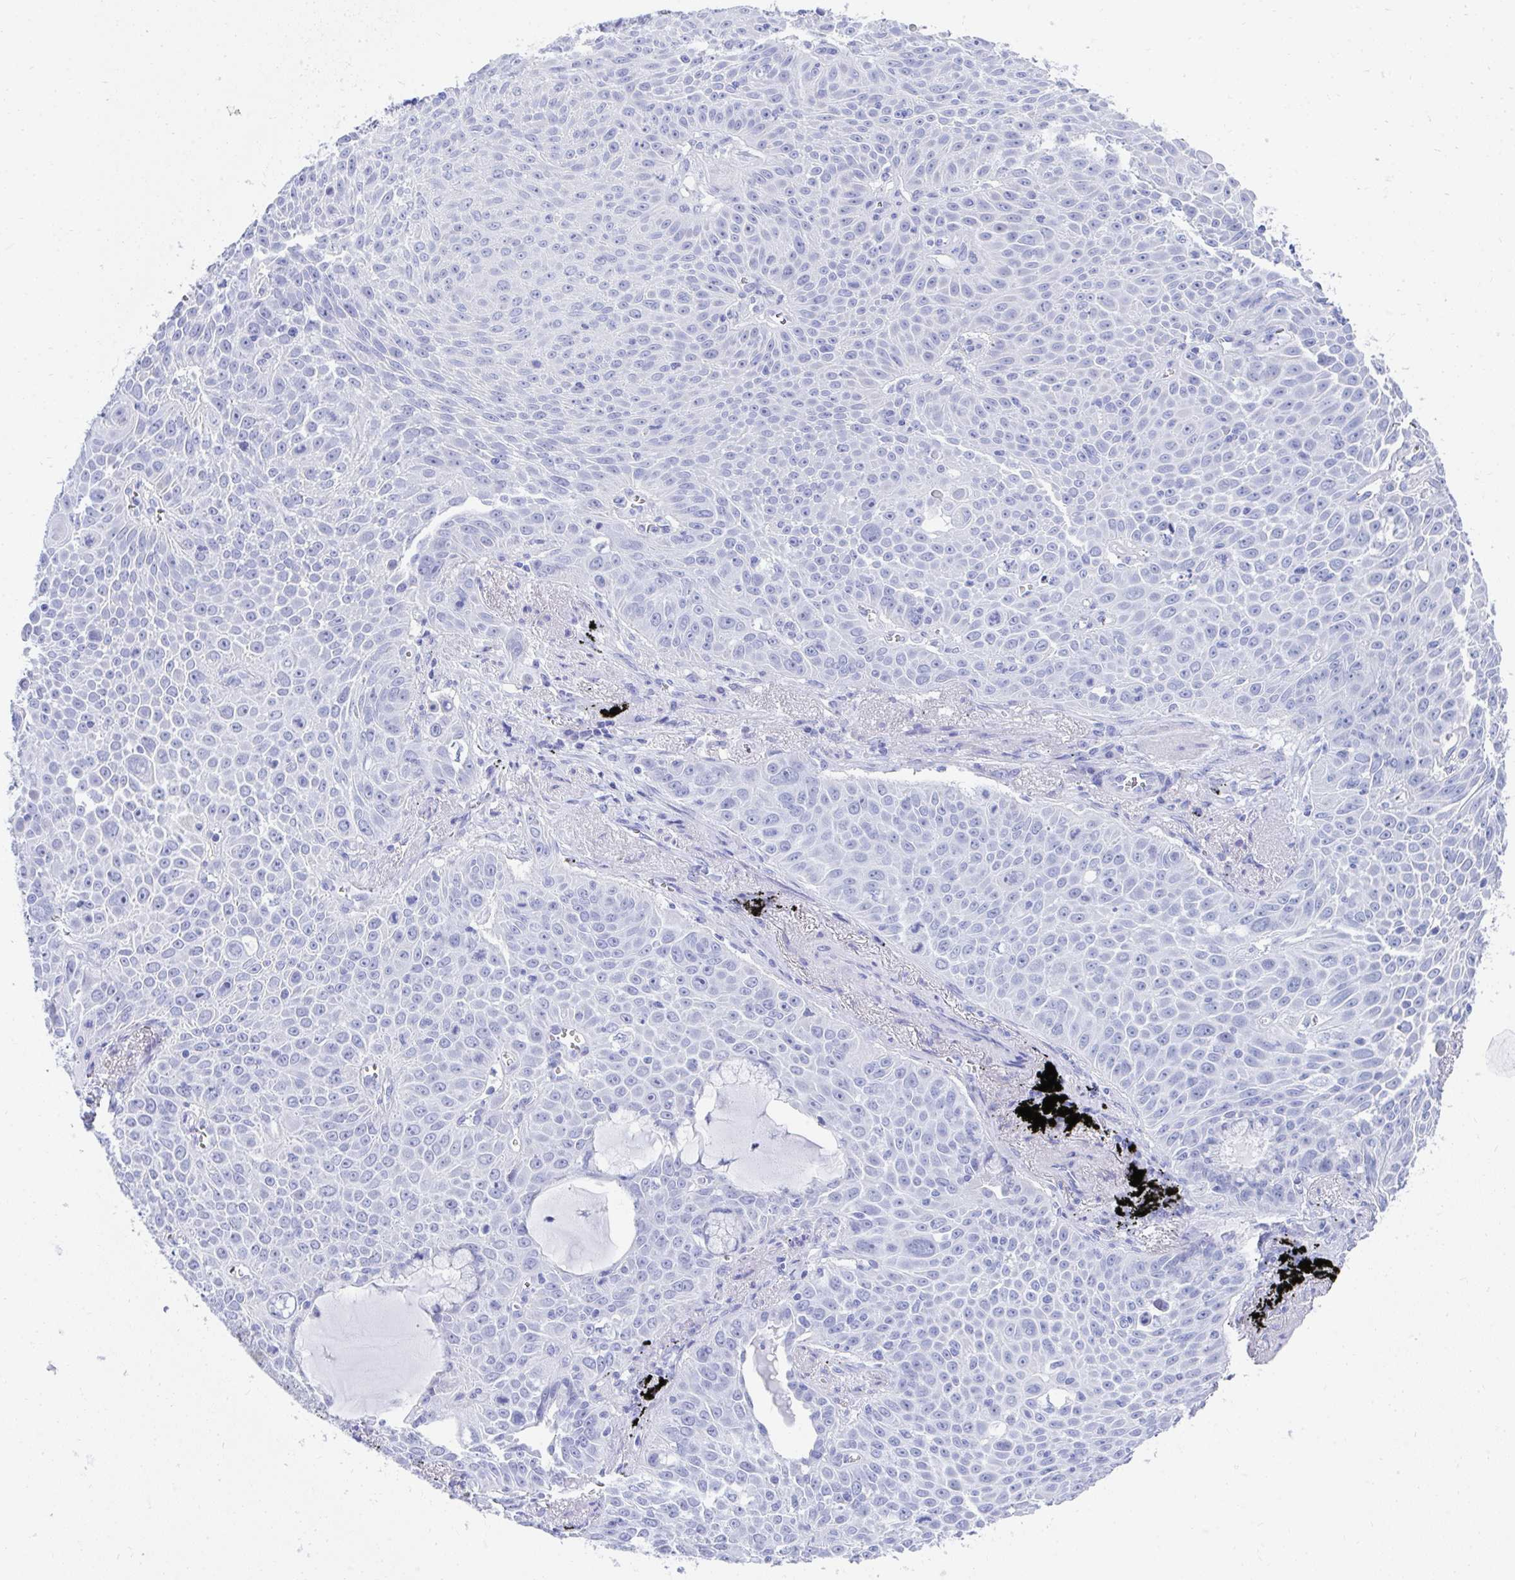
{"staining": {"intensity": "negative", "quantity": "none", "location": "none"}, "tissue": "lung cancer", "cell_type": "Tumor cells", "image_type": "cancer", "snomed": [{"axis": "morphology", "description": "Squamous cell carcinoma, NOS"}, {"axis": "morphology", "description": "Squamous cell carcinoma, metastatic, NOS"}, {"axis": "topography", "description": "Lymph node"}, {"axis": "topography", "description": "Lung"}], "caption": "The histopathology image reveals no staining of tumor cells in lung cancer (metastatic squamous cell carcinoma).", "gene": "MROH2B", "patient": {"sex": "female", "age": 62}}